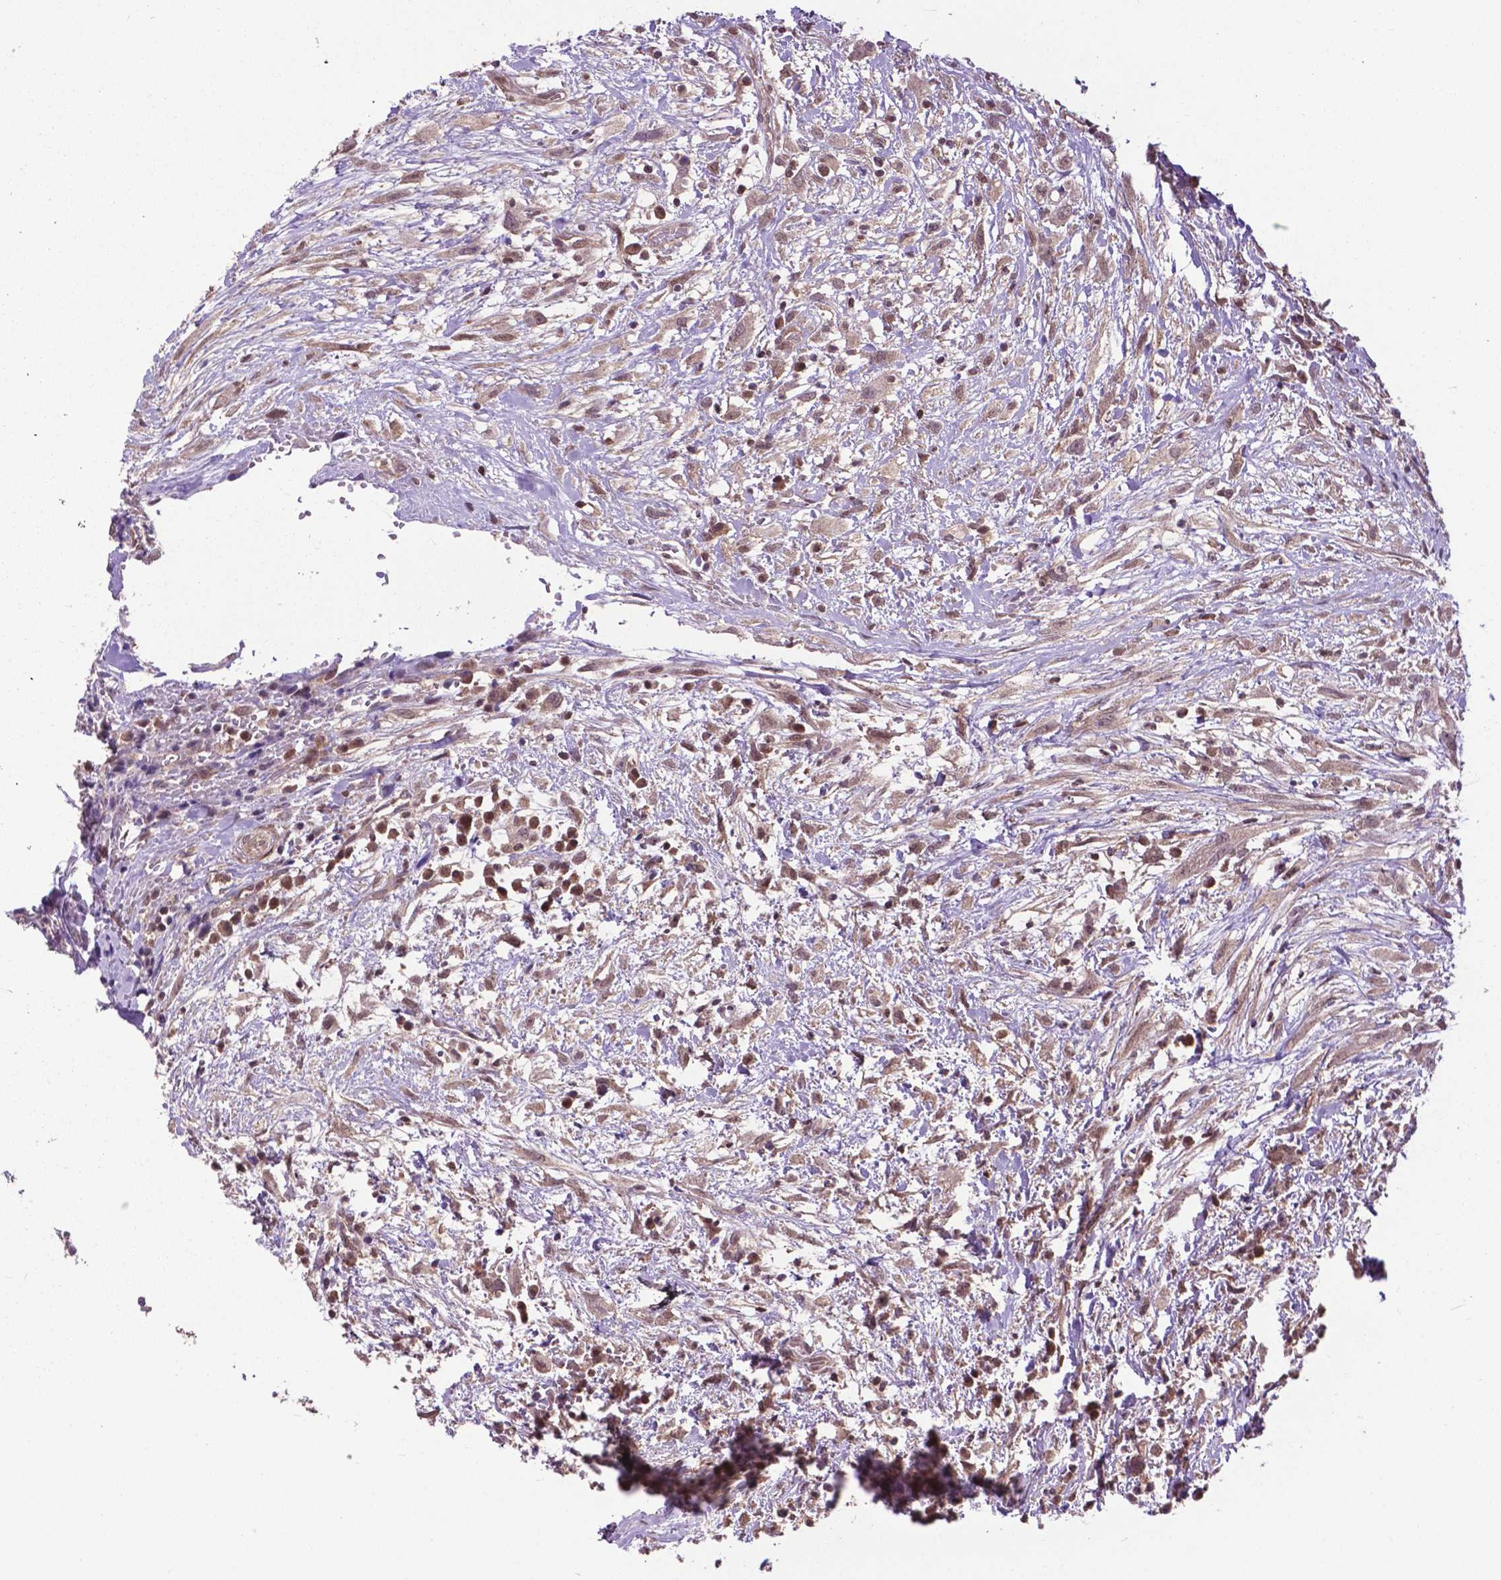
{"staining": {"intensity": "moderate", "quantity": ">75%", "location": "nuclear"}, "tissue": "head and neck cancer", "cell_type": "Tumor cells", "image_type": "cancer", "snomed": [{"axis": "morphology", "description": "Squamous cell carcinoma, NOS"}, {"axis": "topography", "description": "Head-Neck"}], "caption": "Immunohistochemical staining of squamous cell carcinoma (head and neck) demonstrates moderate nuclear protein staining in about >75% of tumor cells.", "gene": "OTUB1", "patient": {"sex": "male", "age": 65}}